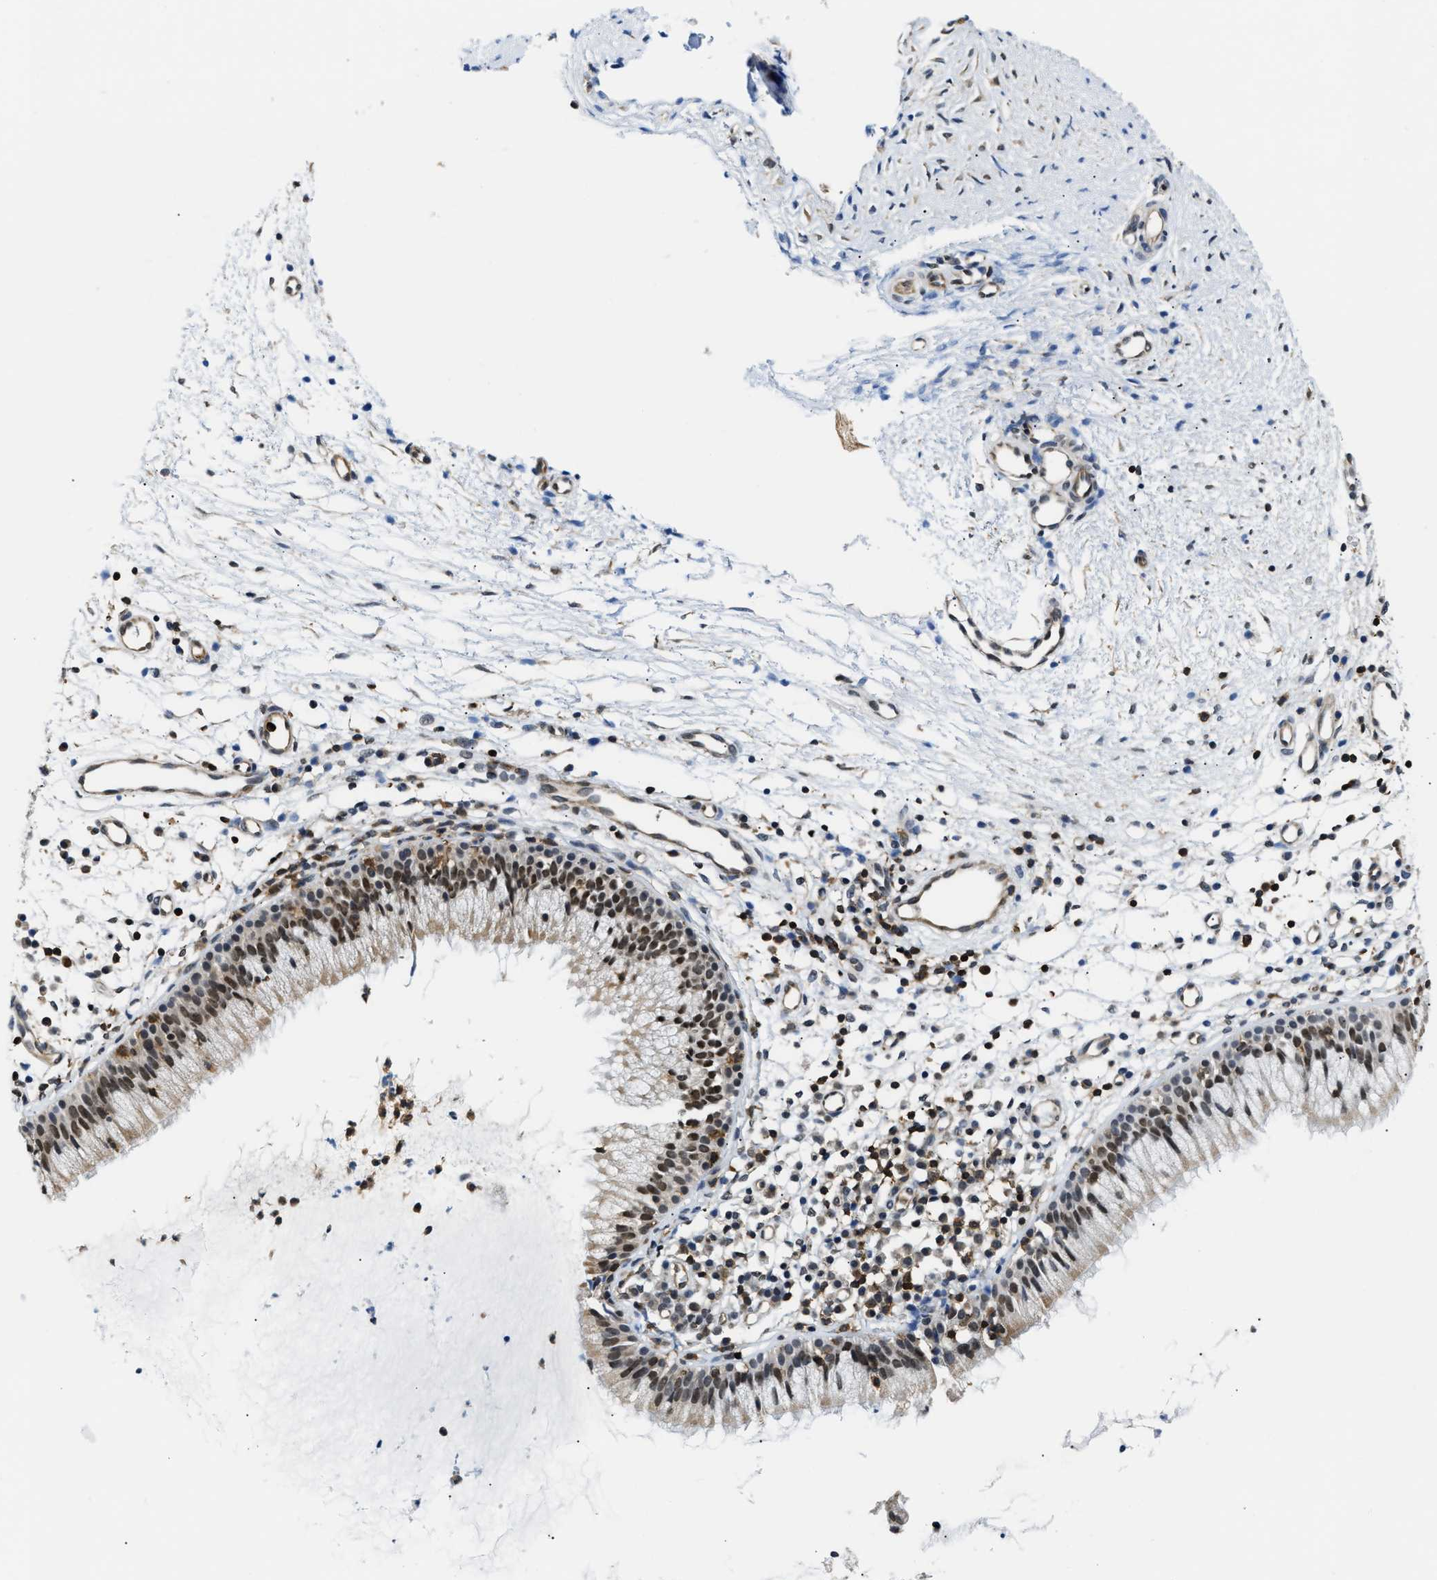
{"staining": {"intensity": "strong", "quantity": ">75%", "location": "nuclear"}, "tissue": "nasopharynx", "cell_type": "Respiratory epithelial cells", "image_type": "normal", "snomed": [{"axis": "morphology", "description": "Normal tissue, NOS"}, {"axis": "topography", "description": "Nasopharynx"}], "caption": "Immunohistochemical staining of benign nasopharynx reveals strong nuclear protein expression in approximately >75% of respiratory epithelial cells. (Stains: DAB (3,3'-diaminobenzidine) in brown, nuclei in blue, Microscopy: brightfield microscopy at high magnification).", "gene": "STK10", "patient": {"sex": "male", "age": 21}}